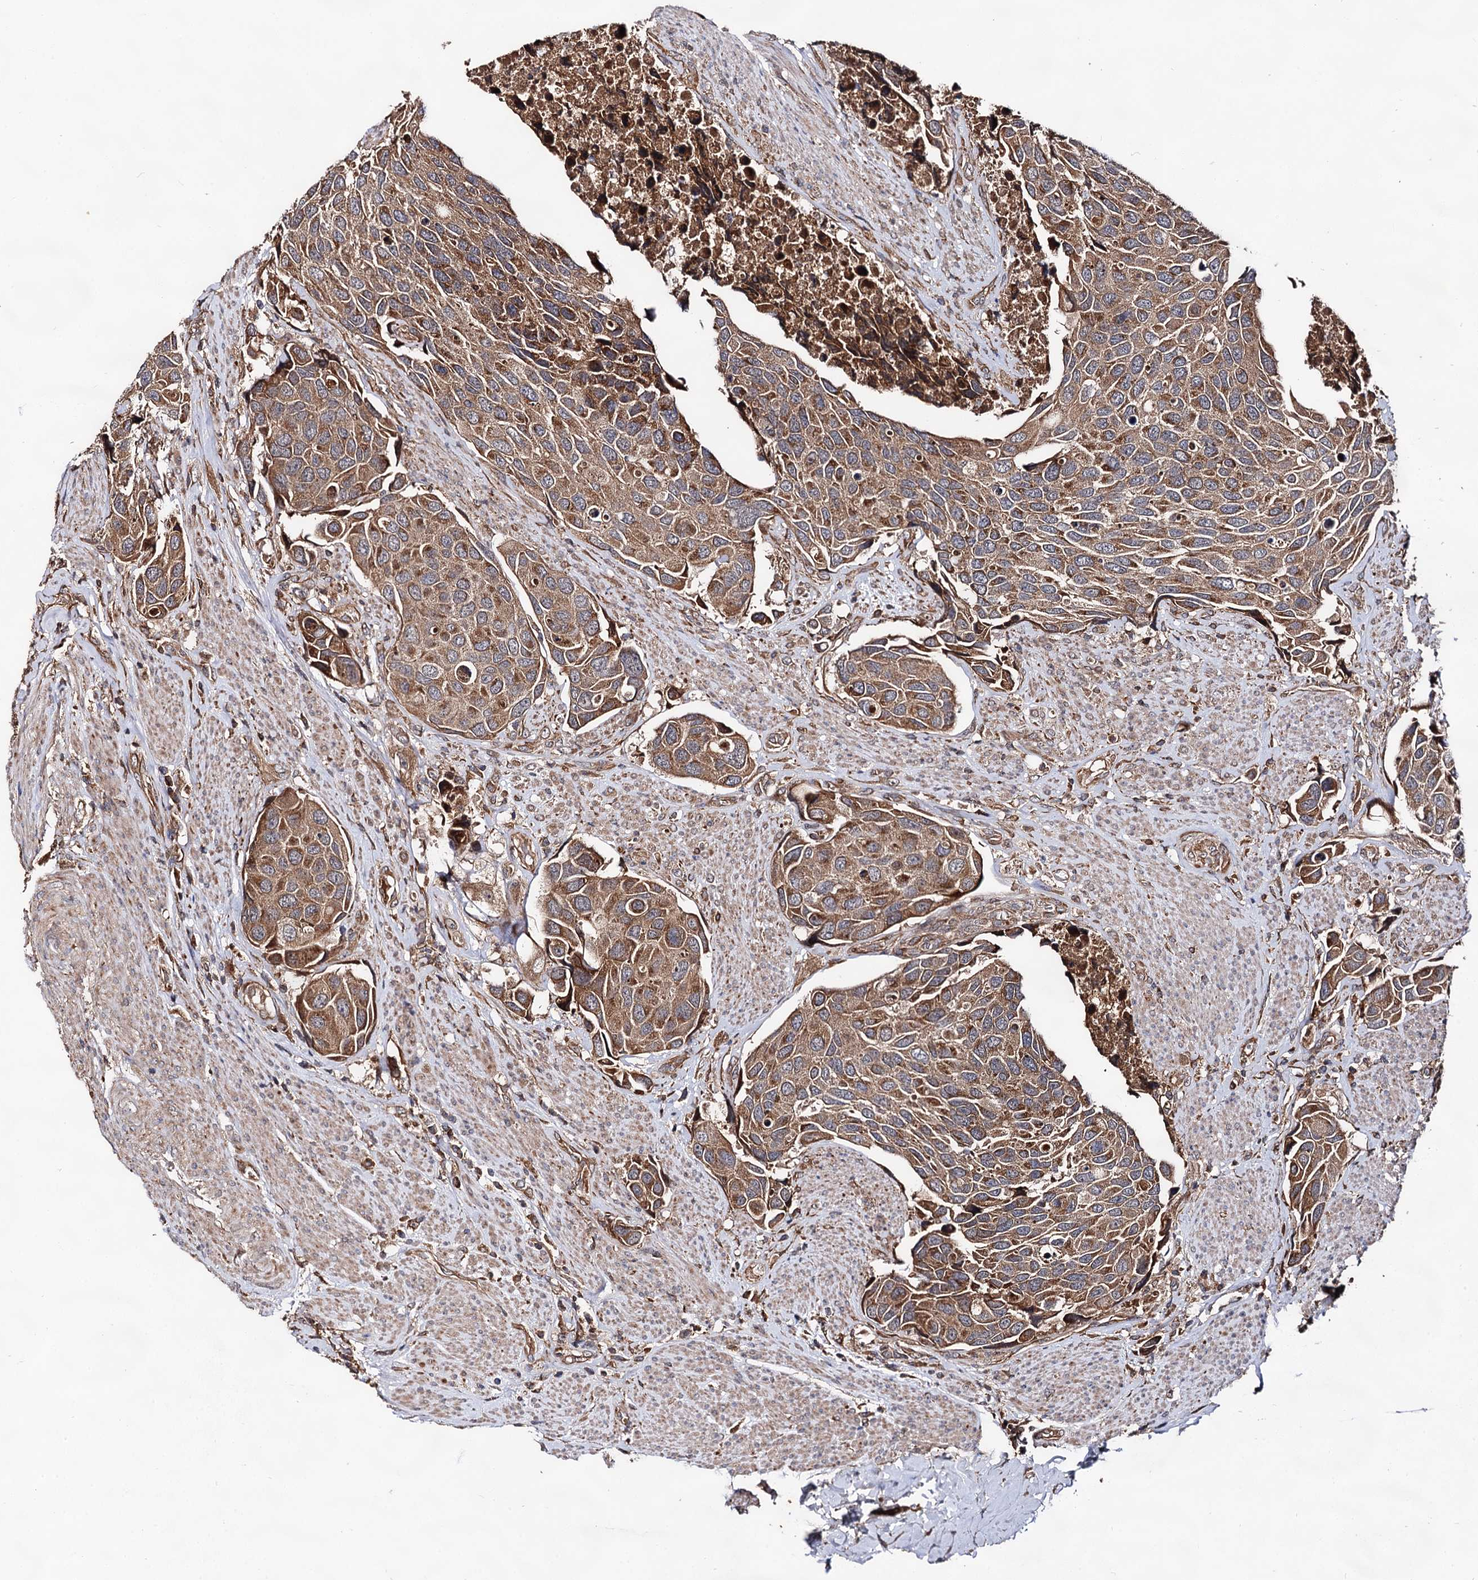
{"staining": {"intensity": "moderate", "quantity": ">75%", "location": "cytoplasmic/membranous"}, "tissue": "urothelial cancer", "cell_type": "Tumor cells", "image_type": "cancer", "snomed": [{"axis": "morphology", "description": "Urothelial carcinoma, High grade"}, {"axis": "topography", "description": "Urinary bladder"}], "caption": "There is medium levels of moderate cytoplasmic/membranous staining in tumor cells of urothelial cancer, as demonstrated by immunohistochemical staining (brown color).", "gene": "TEX9", "patient": {"sex": "male", "age": 74}}